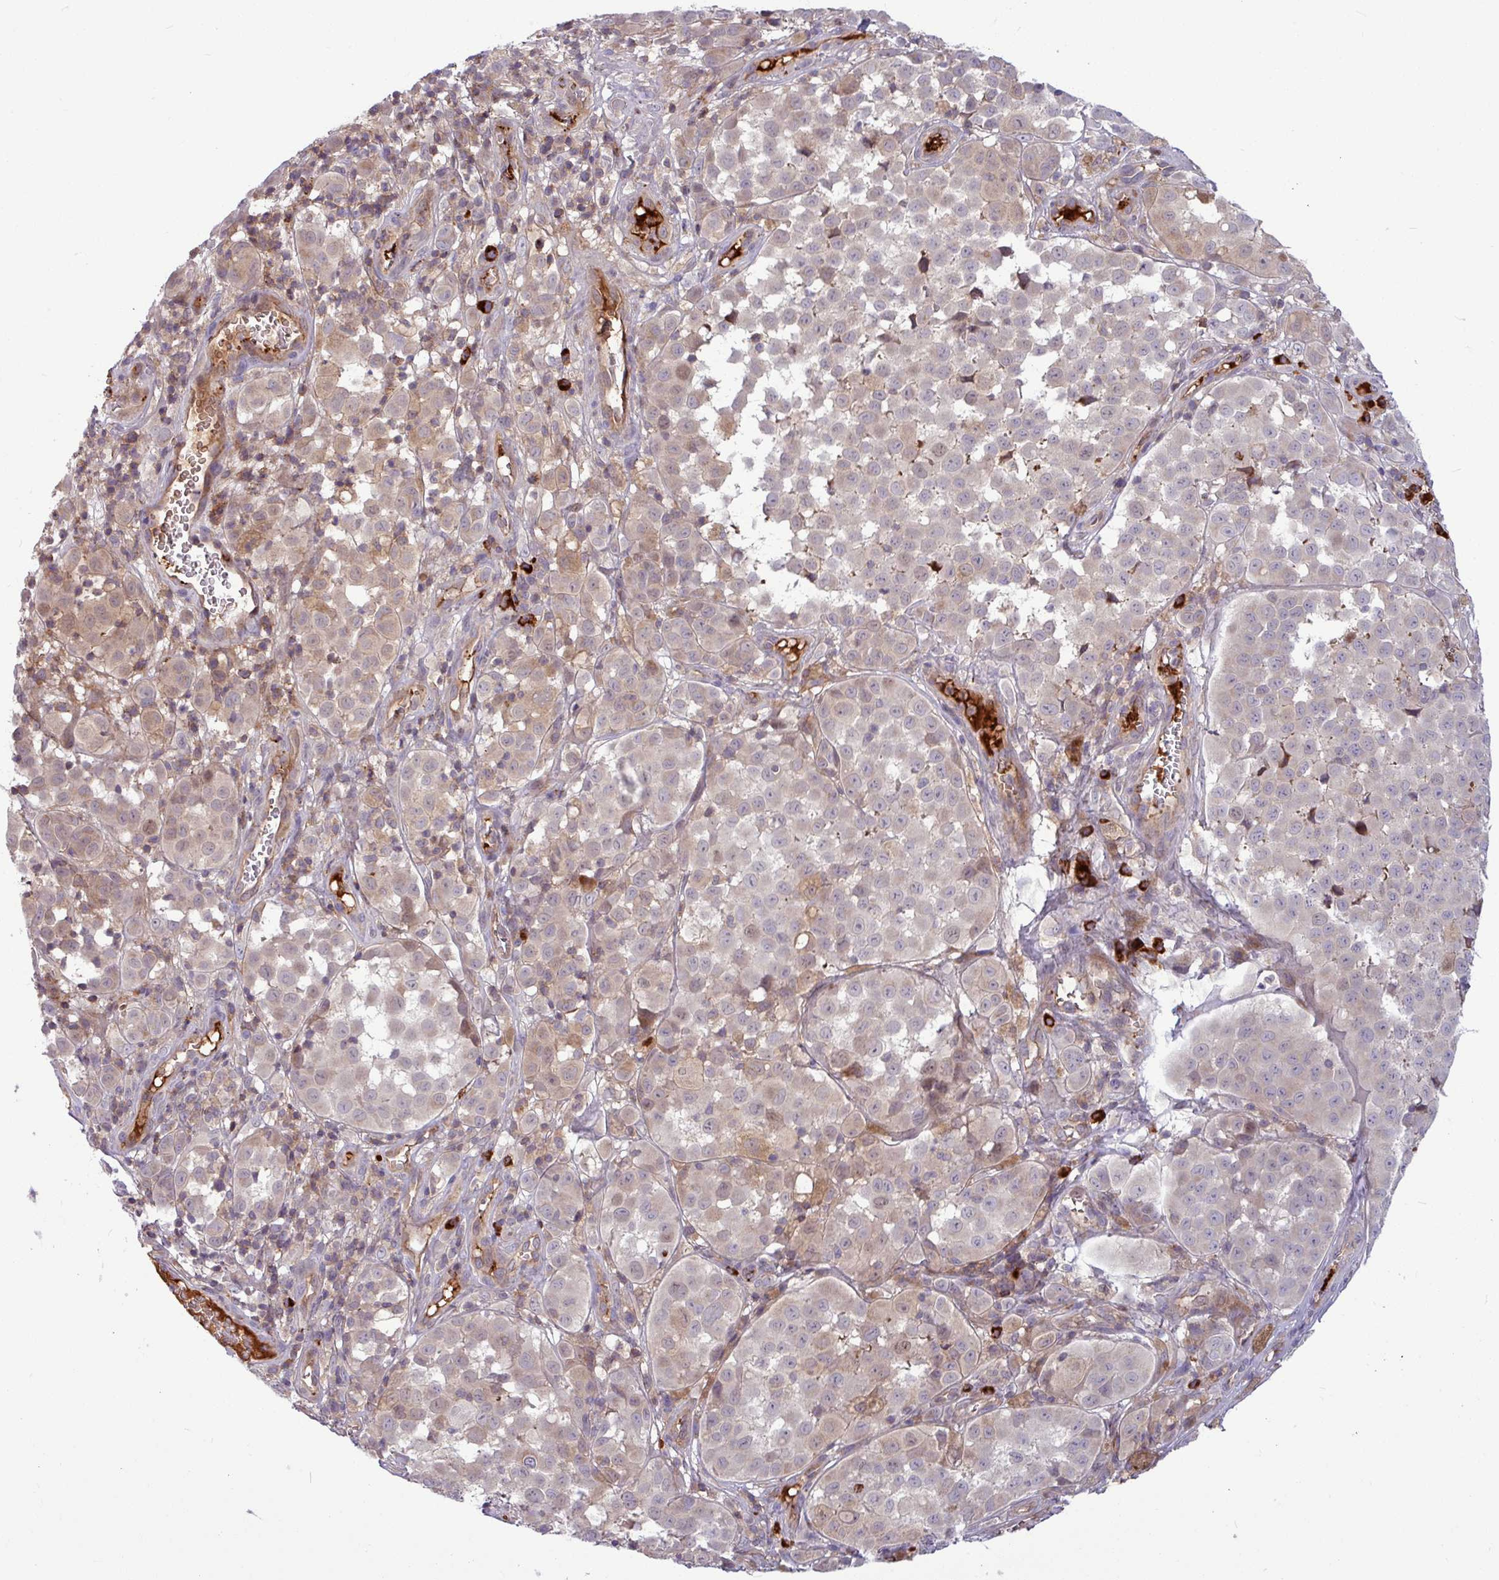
{"staining": {"intensity": "weak", "quantity": "25%-75%", "location": "cytoplasmic/membranous"}, "tissue": "melanoma", "cell_type": "Tumor cells", "image_type": "cancer", "snomed": [{"axis": "morphology", "description": "Malignant melanoma, NOS"}, {"axis": "topography", "description": "Skin"}], "caption": "Malignant melanoma stained with DAB immunohistochemistry (IHC) displays low levels of weak cytoplasmic/membranous positivity in about 25%-75% of tumor cells.", "gene": "B4GALNT4", "patient": {"sex": "male", "age": 64}}